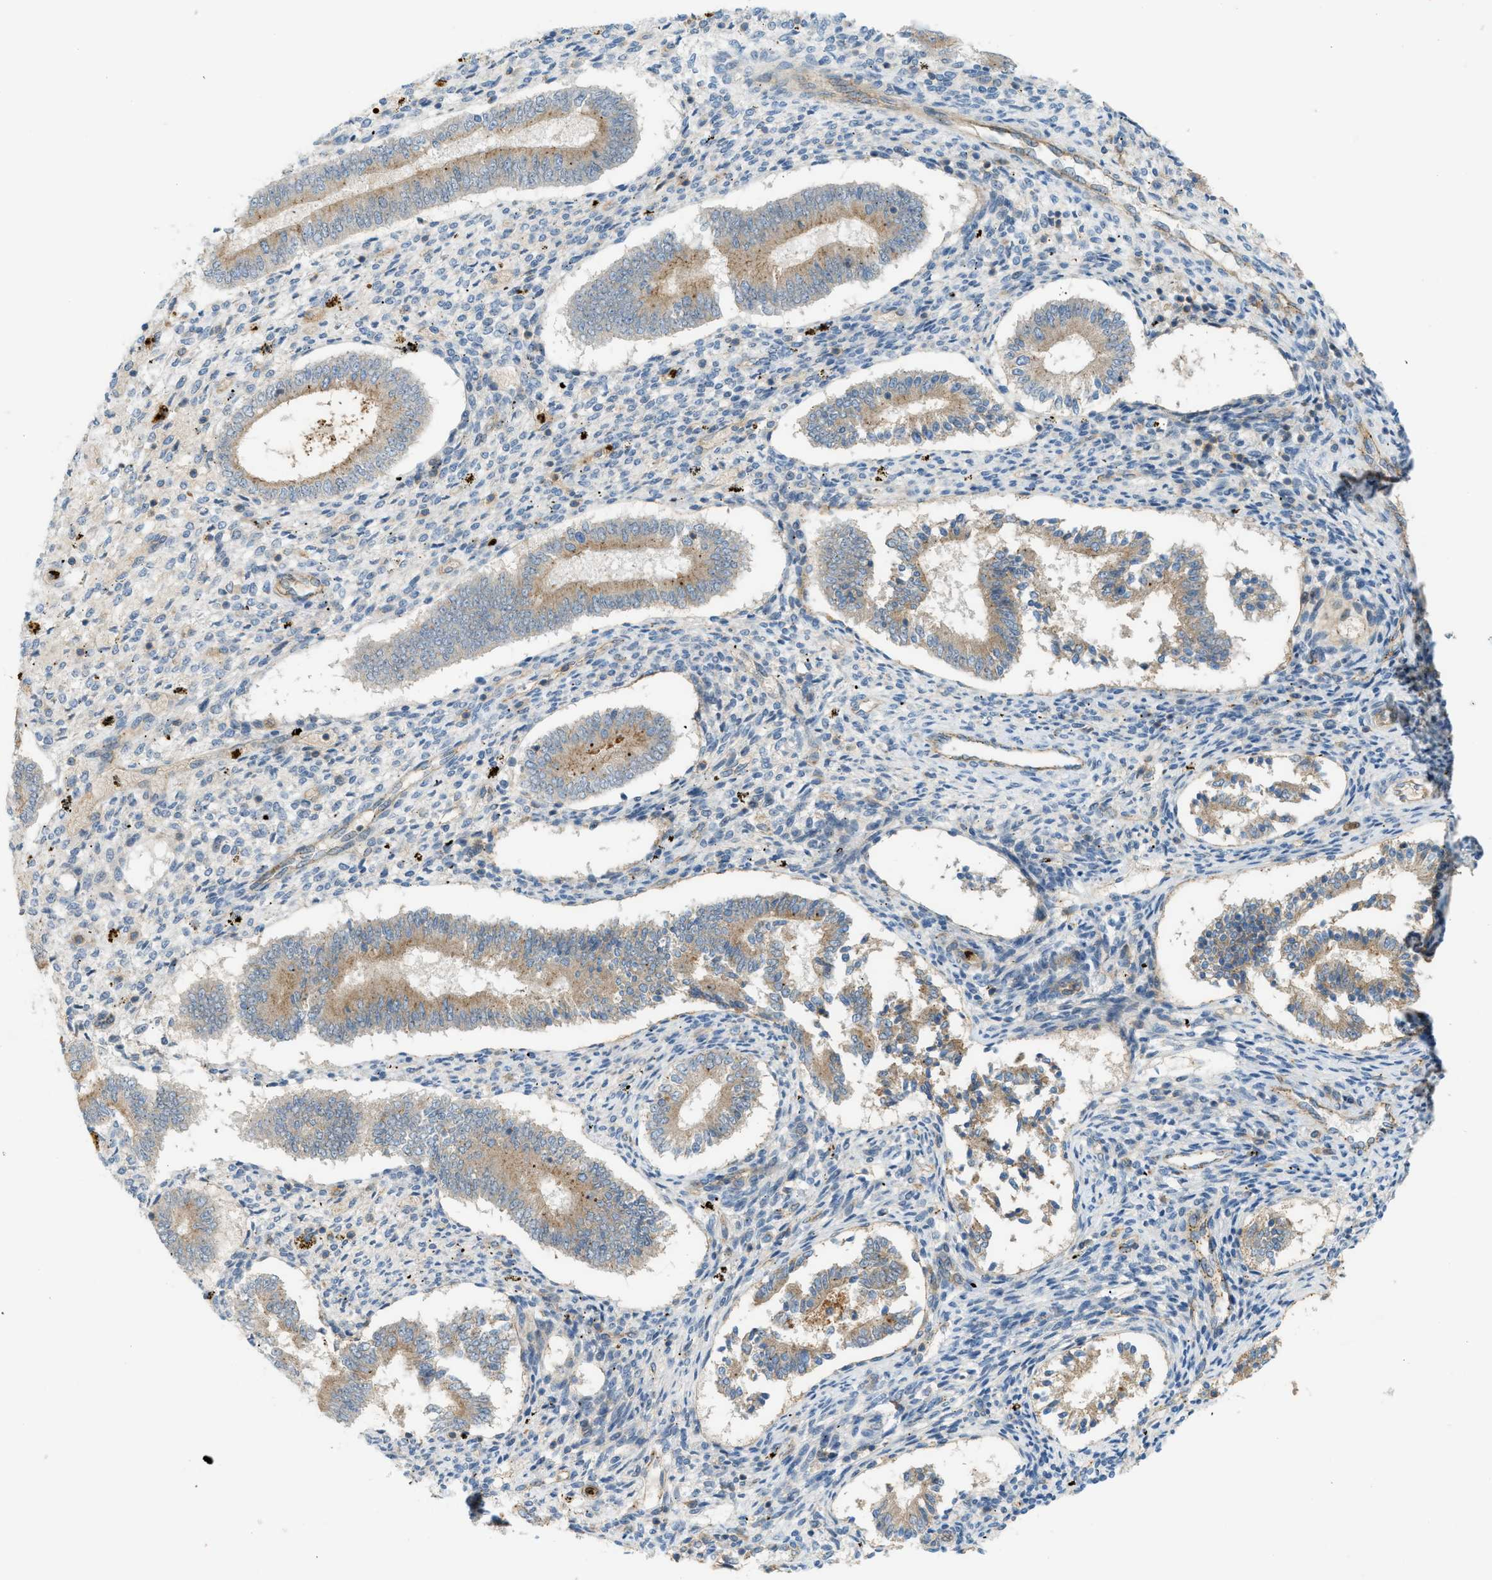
{"staining": {"intensity": "negative", "quantity": "none", "location": "none"}, "tissue": "endometrium", "cell_type": "Cells in endometrial stroma", "image_type": "normal", "snomed": [{"axis": "morphology", "description": "Normal tissue, NOS"}, {"axis": "topography", "description": "Endometrium"}], "caption": "High power microscopy micrograph of an IHC photomicrograph of normal endometrium, revealing no significant staining in cells in endometrial stroma.", "gene": "GRK6", "patient": {"sex": "female", "age": 42}}